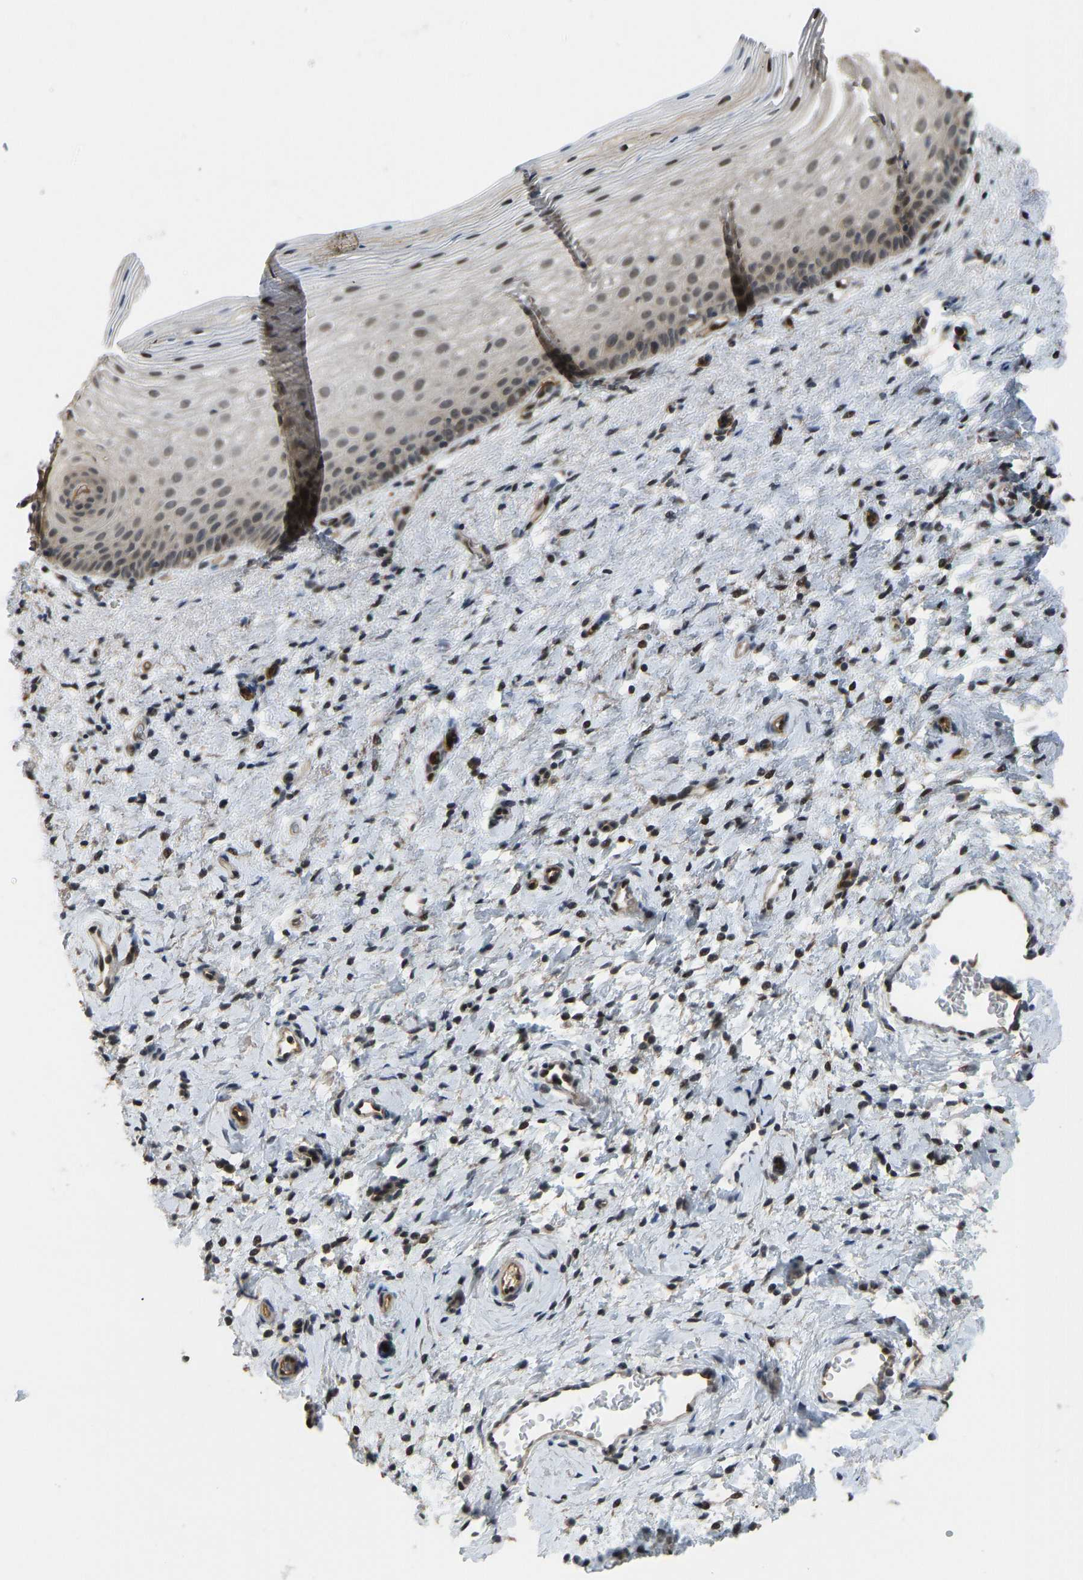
{"staining": {"intensity": "moderate", "quantity": ">75%", "location": "cytoplasmic/membranous,nuclear"}, "tissue": "cervix", "cell_type": "Glandular cells", "image_type": "normal", "snomed": [{"axis": "morphology", "description": "Normal tissue, NOS"}, {"axis": "topography", "description": "Cervix"}], "caption": "Protein expression analysis of normal cervix demonstrates moderate cytoplasmic/membranous,nuclear staining in about >75% of glandular cells.", "gene": "CCT8", "patient": {"sex": "female", "age": 72}}